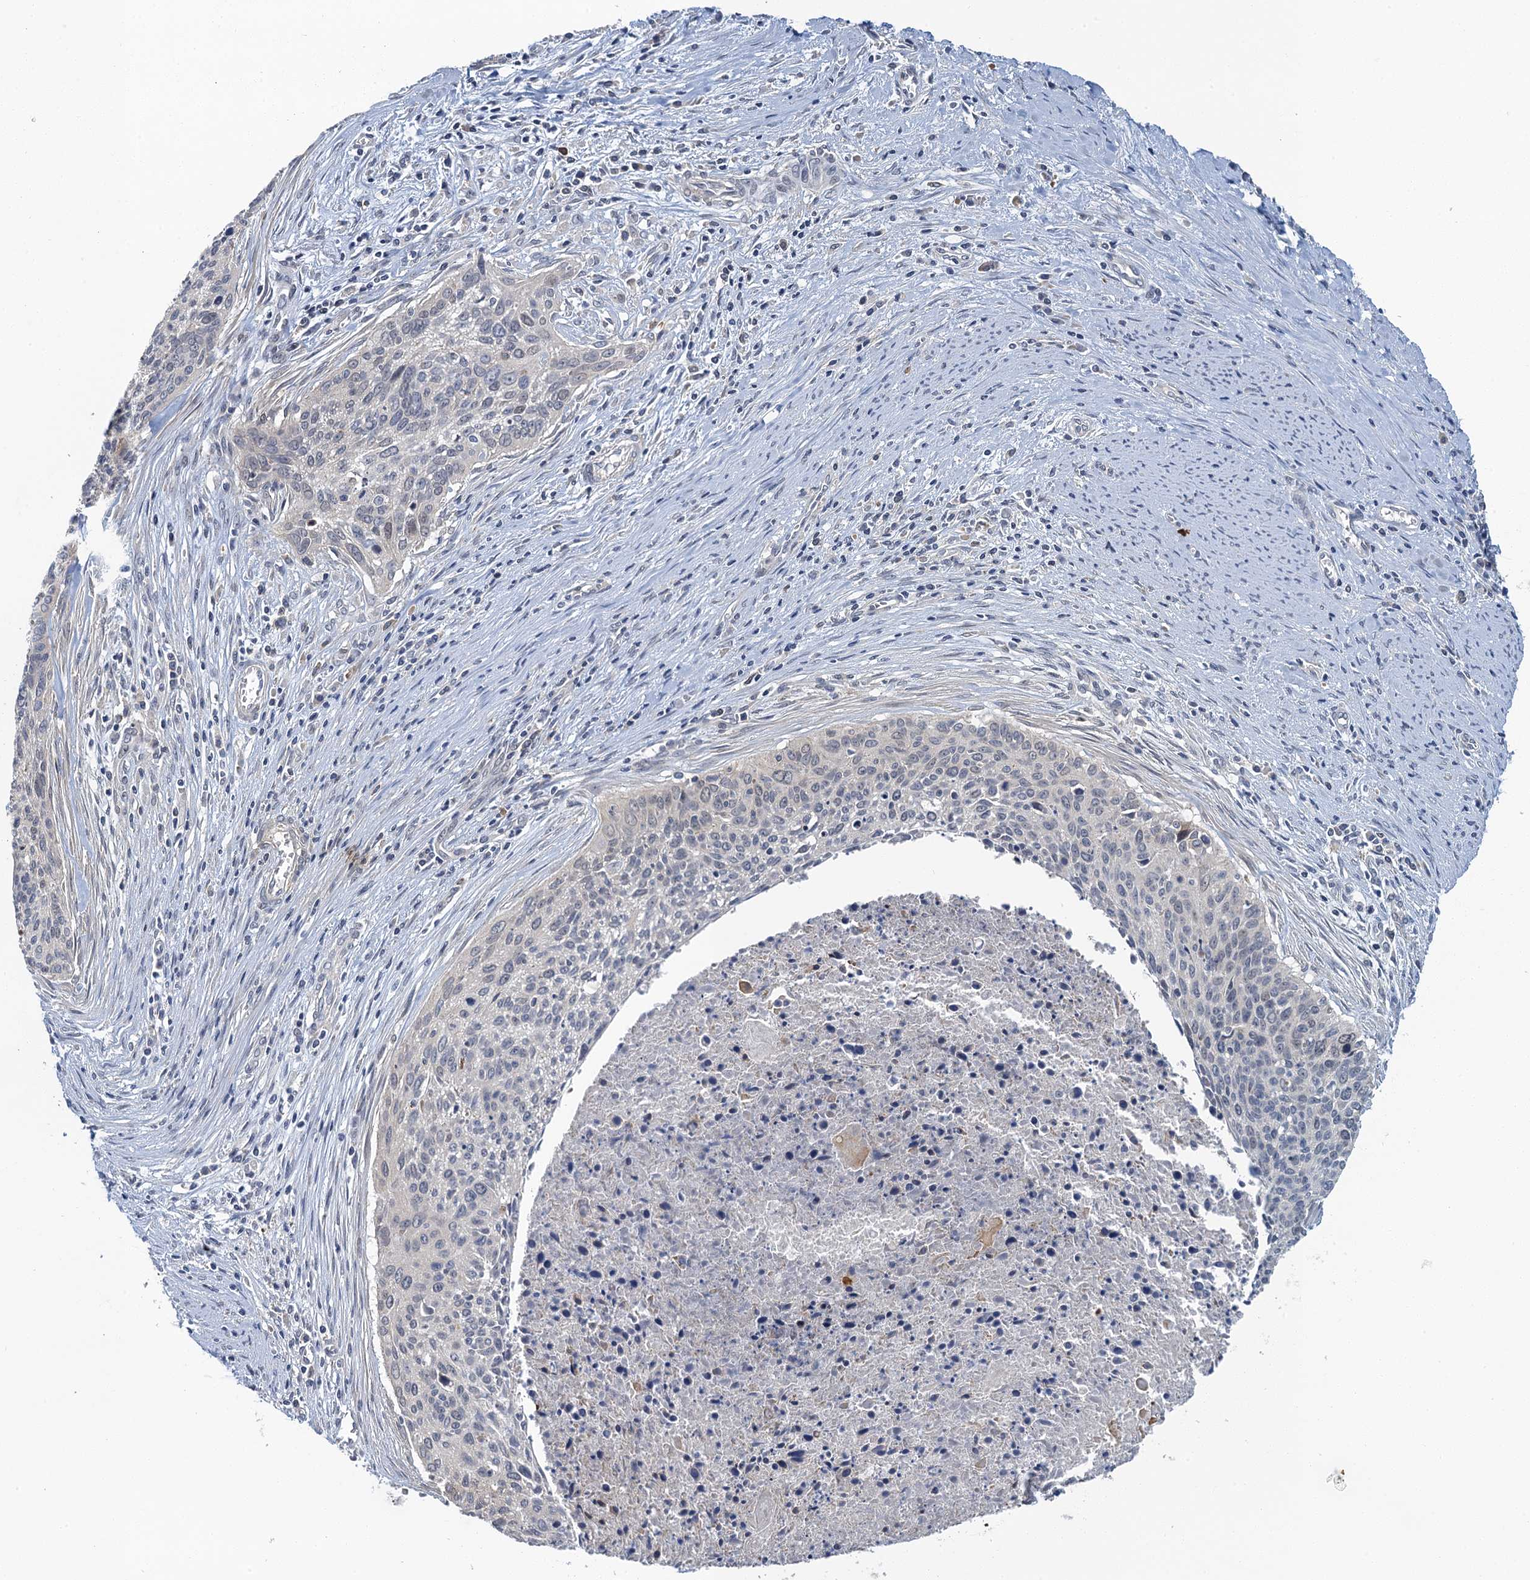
{"staining": {"intensity": "negative", "quantity": "none", "location": "none"}, "tissue": "cervical cancer", "cell_type": "Tumor cells", "image_type": "cancer", "snomed": [{"axis": "morphology", "description": "Squamous cell carcinoma, NOS"}, {"axis": "topography", "description": "Cervix"}], "caption": "High power microscopy histopathology image of an immunohistochemistry histopathology image of cervical cancer (squamous cell carcinoma), revealing no significant expression in tumor cells.", "gene": "MRFAP1", "patient": {"sex": "female", "age": 55}}